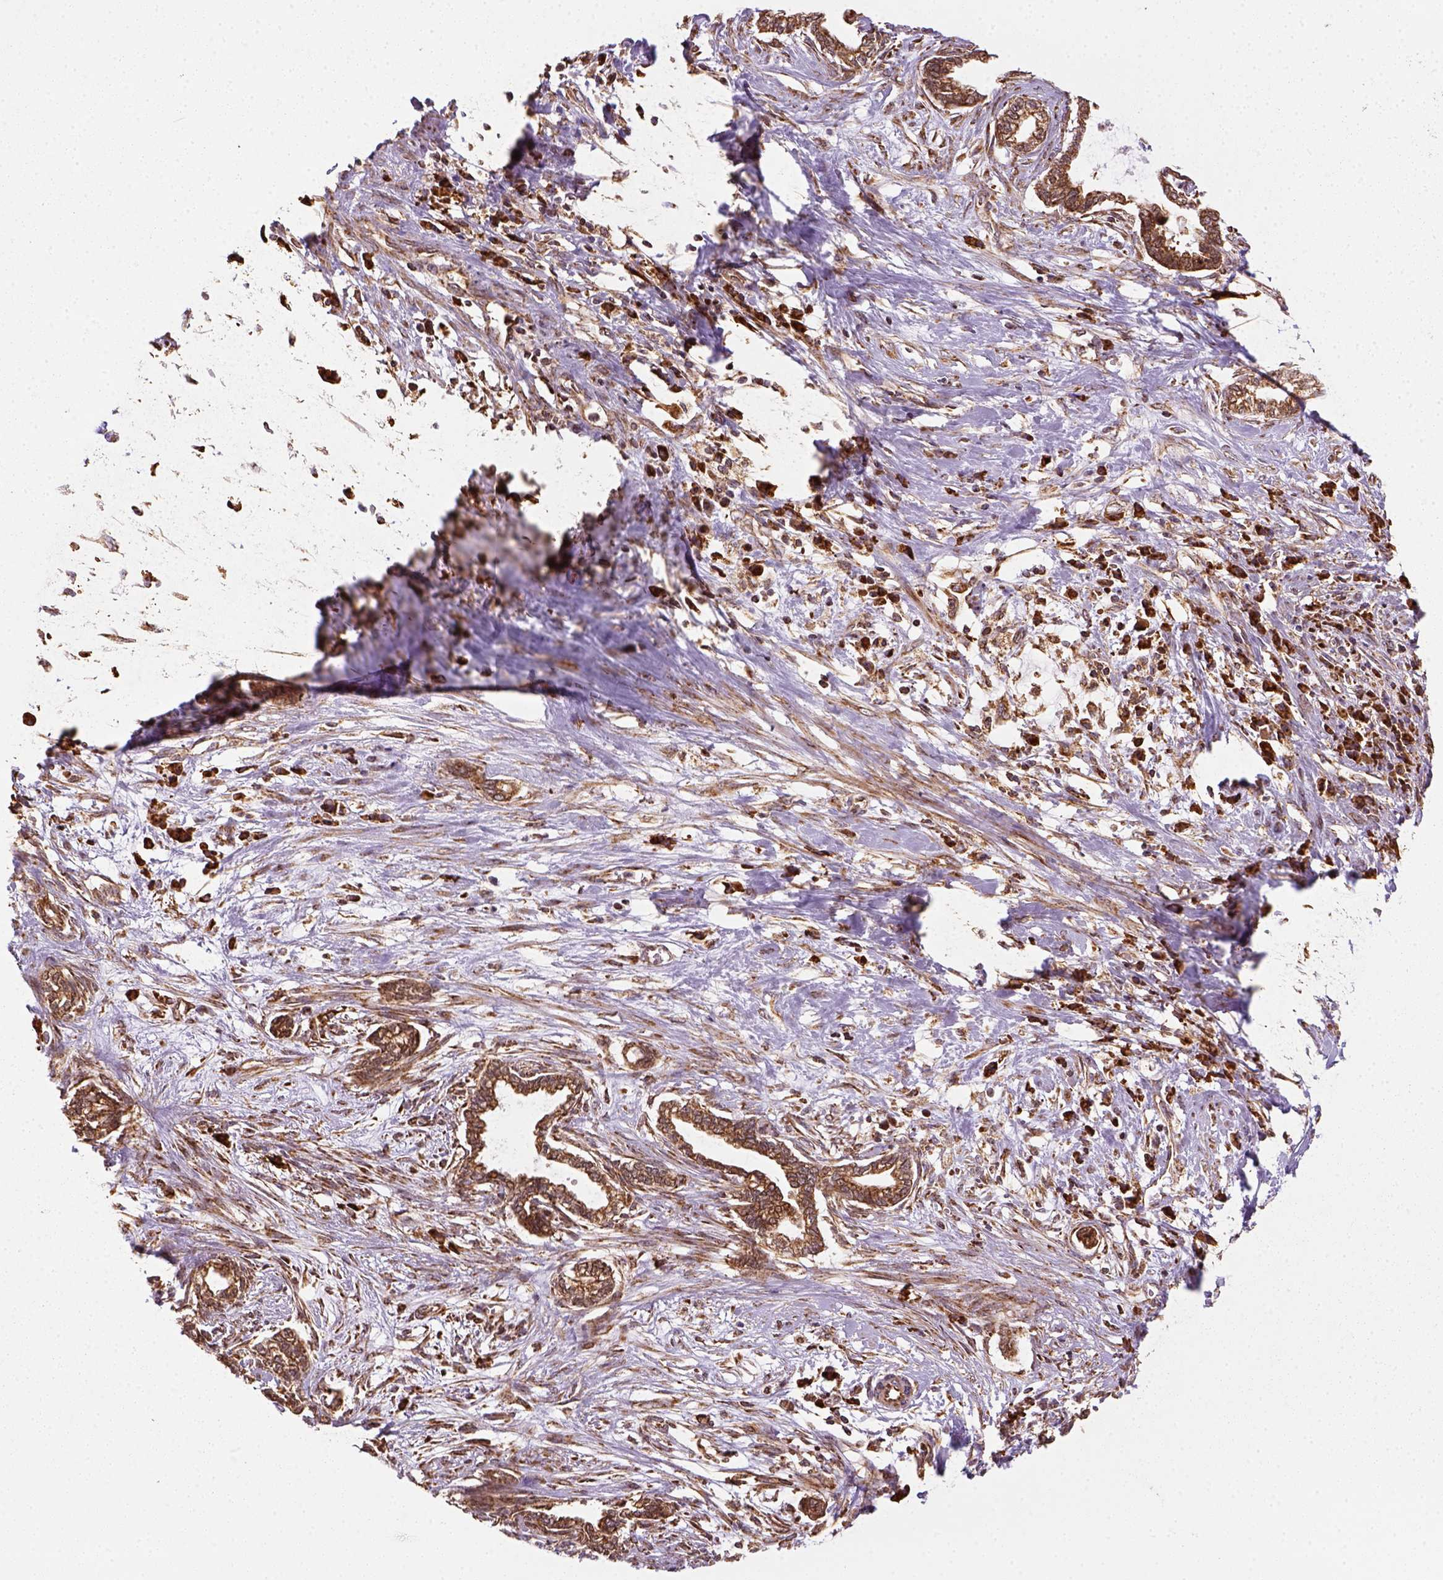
{"staining": {"intensity": "strong", "quantity": ">75%", "location": "cytoplasmic/membranous"}, "tissue": "cervical cancer", "cell_type": "Tumor cells", "image_type": "cancer", "snomed": [{"axis": "morphology", "description": "Adenocarcinoma, NOS"}, {"axis": "topography", "description": "Cervix"}], "caption": "Immunohistochemical staining of cervical cancer (adenocarcinoma) shows high levels of strong cytoplasmic/membranous protein positivity in approximately >75% of tumor cells.", "gene": "MAPK8IP3", "patient": {"sex": "female", "age": 62}}